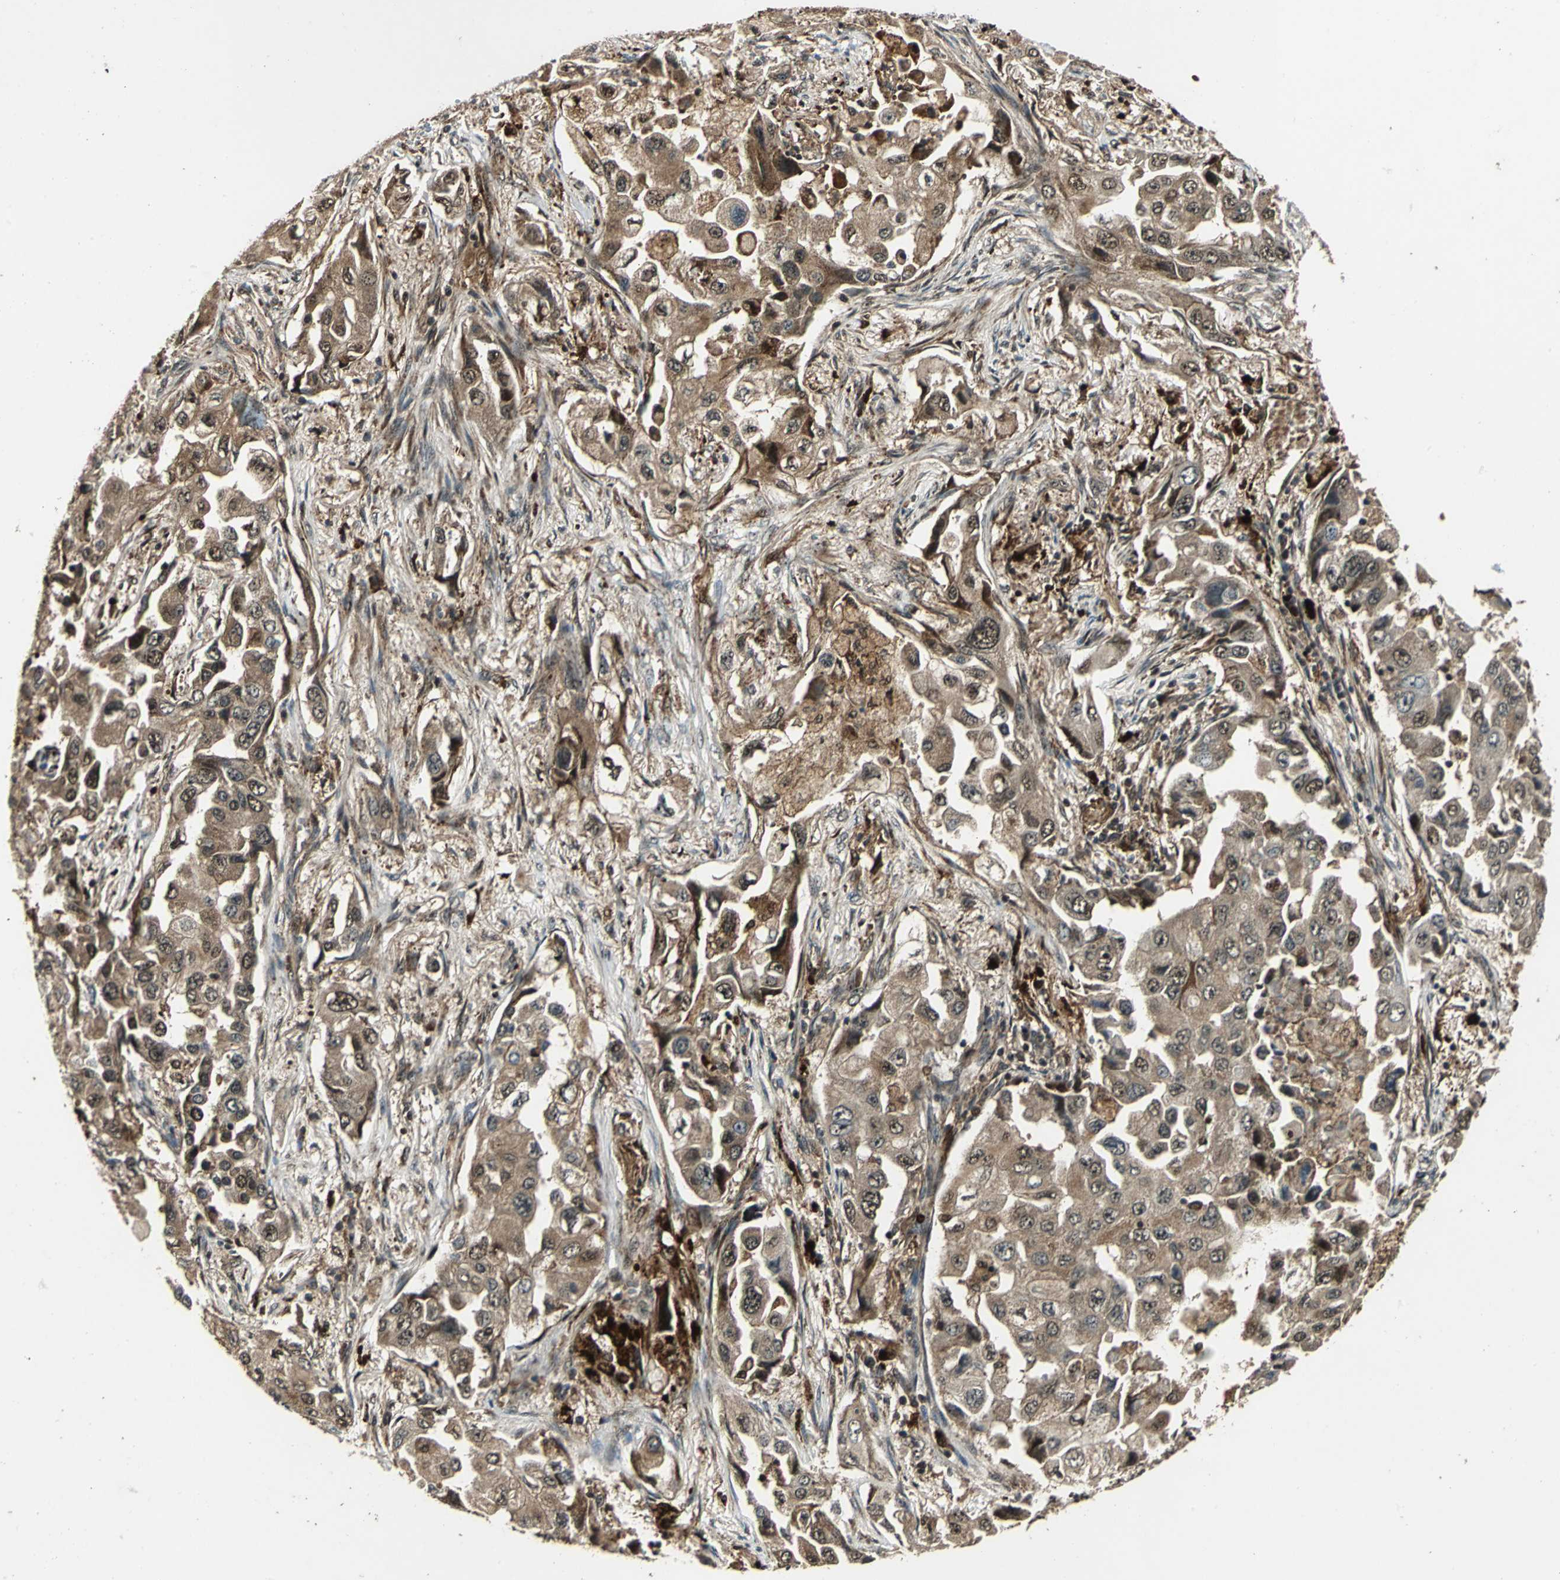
{"staining": {"intensity": "moderate", "quantity": ">75%", "location": "cytoplasmic/membranous,nuclear"}, "tissue": "lung cancer", "cell_type": "Tumor cells", "image_type": "cancer", "snomed": [{"axis": "morphology", "description": "Adenocarcinoma, NOS"}, {"axis": "topography", "description": "Lung"}], "caption": "A brown stain highlights moderate cytoplasmic/membranous and nuclear staining of a protein in adenocarcinoma (lung) tumor cells. The protein is stained brown, and the nuclei are stained in blue (DAB (3,3'-diaminobenzidine) IHC with brightfield microscopy, high magnification).", "gene": "PPP1R13L", "patient": {"sex": "female", "age": 65}}